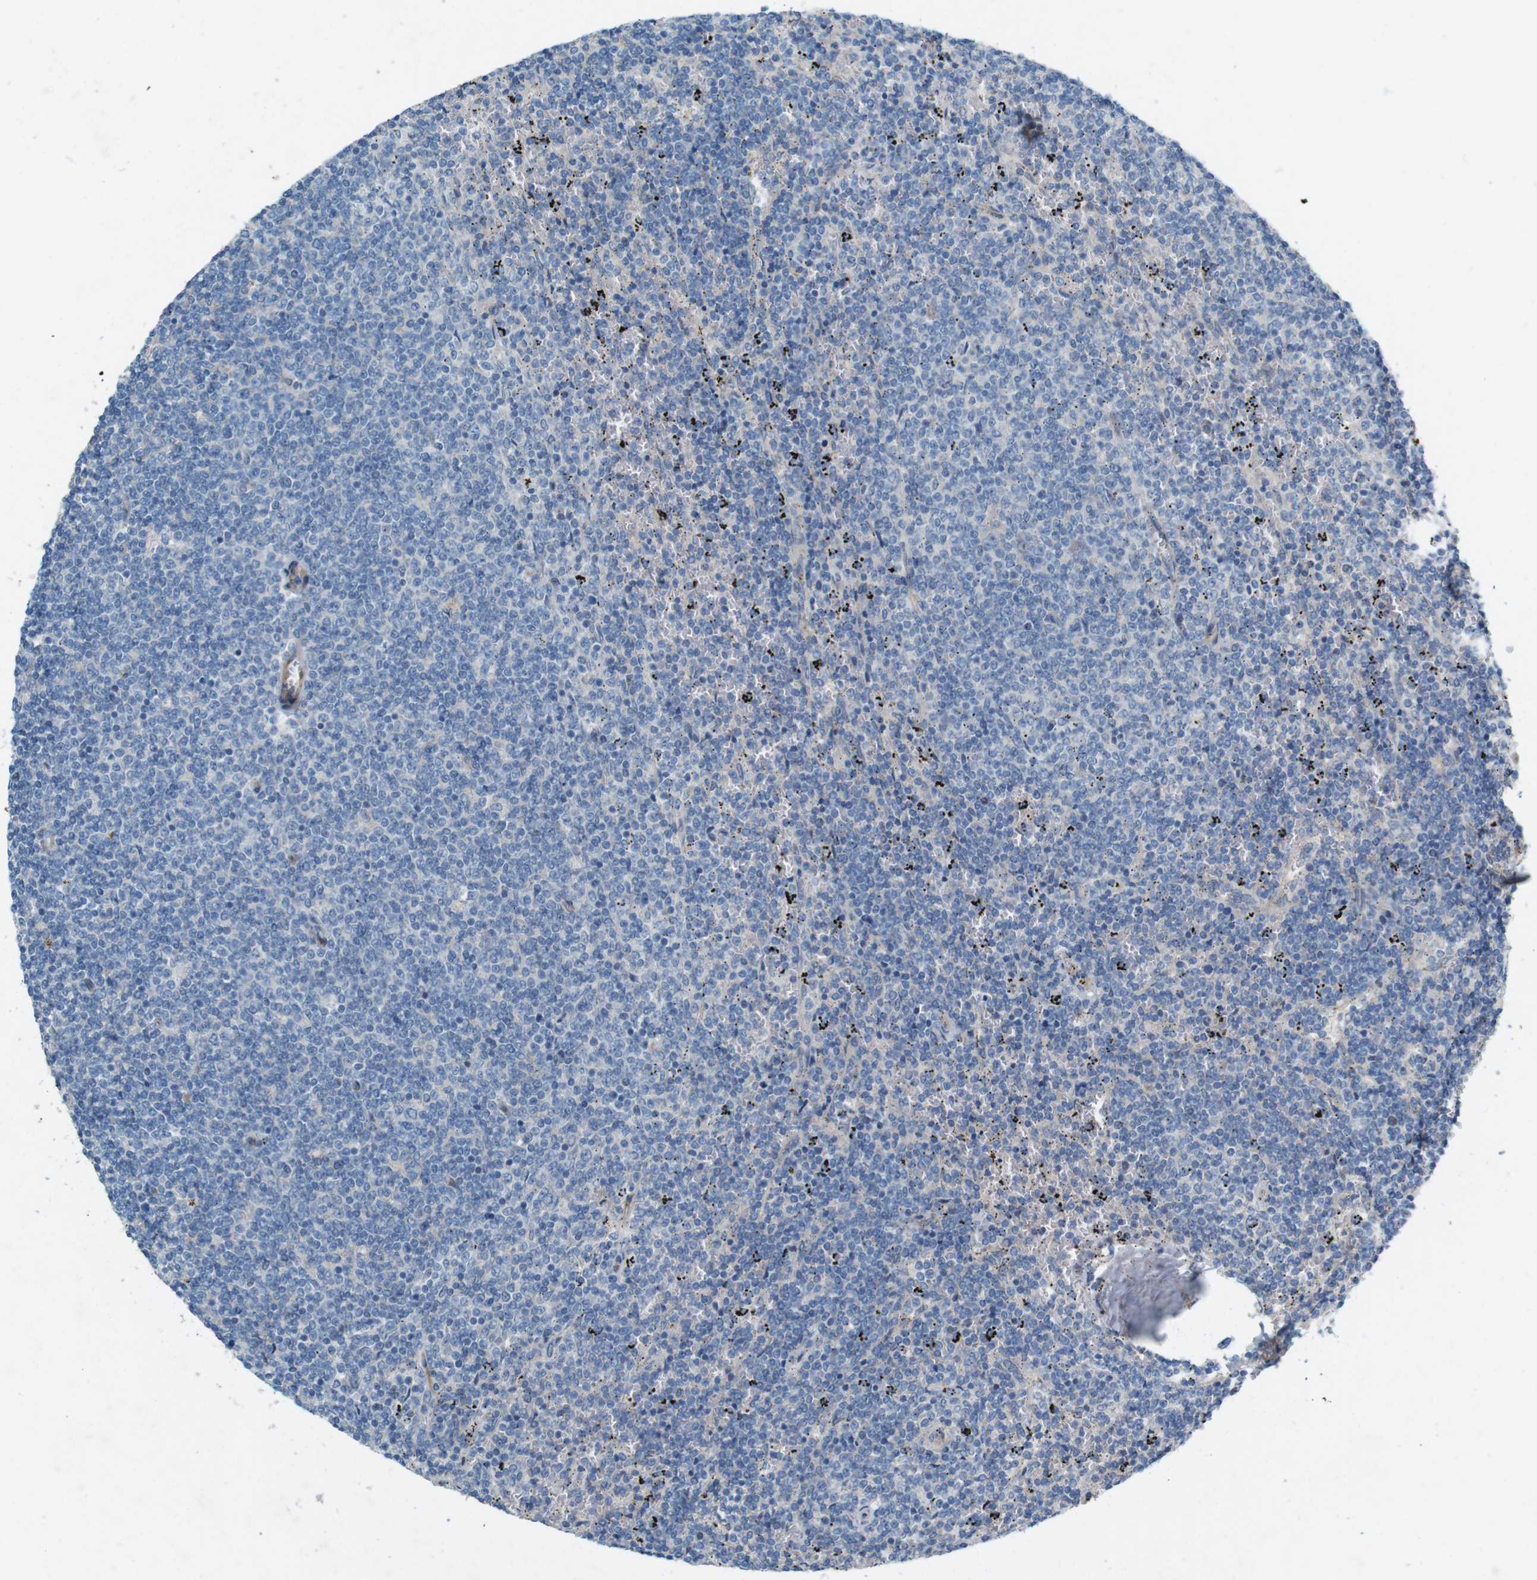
{"staining": {"intensity": "negative", "quantity": "none", "location": "none"}, "tissue": "lymphoma", "cell_type": "Tumor cells", "image_type": "cancer", "snomed": [{"axis": "morphology", "description": "Malignant lymphoma, non-Hodgkin's type, Low grade"}, {"axis": "topography", "description": "Spleen"}], "caption": "Low-grade malignant lymphoma, non-Hodgkin's type stained for a protein using immunohistochemistry (IHC) exhibits no staining tumor cells.", "gene": "PVR", "patient": {"sex": "female", "age": 50}}